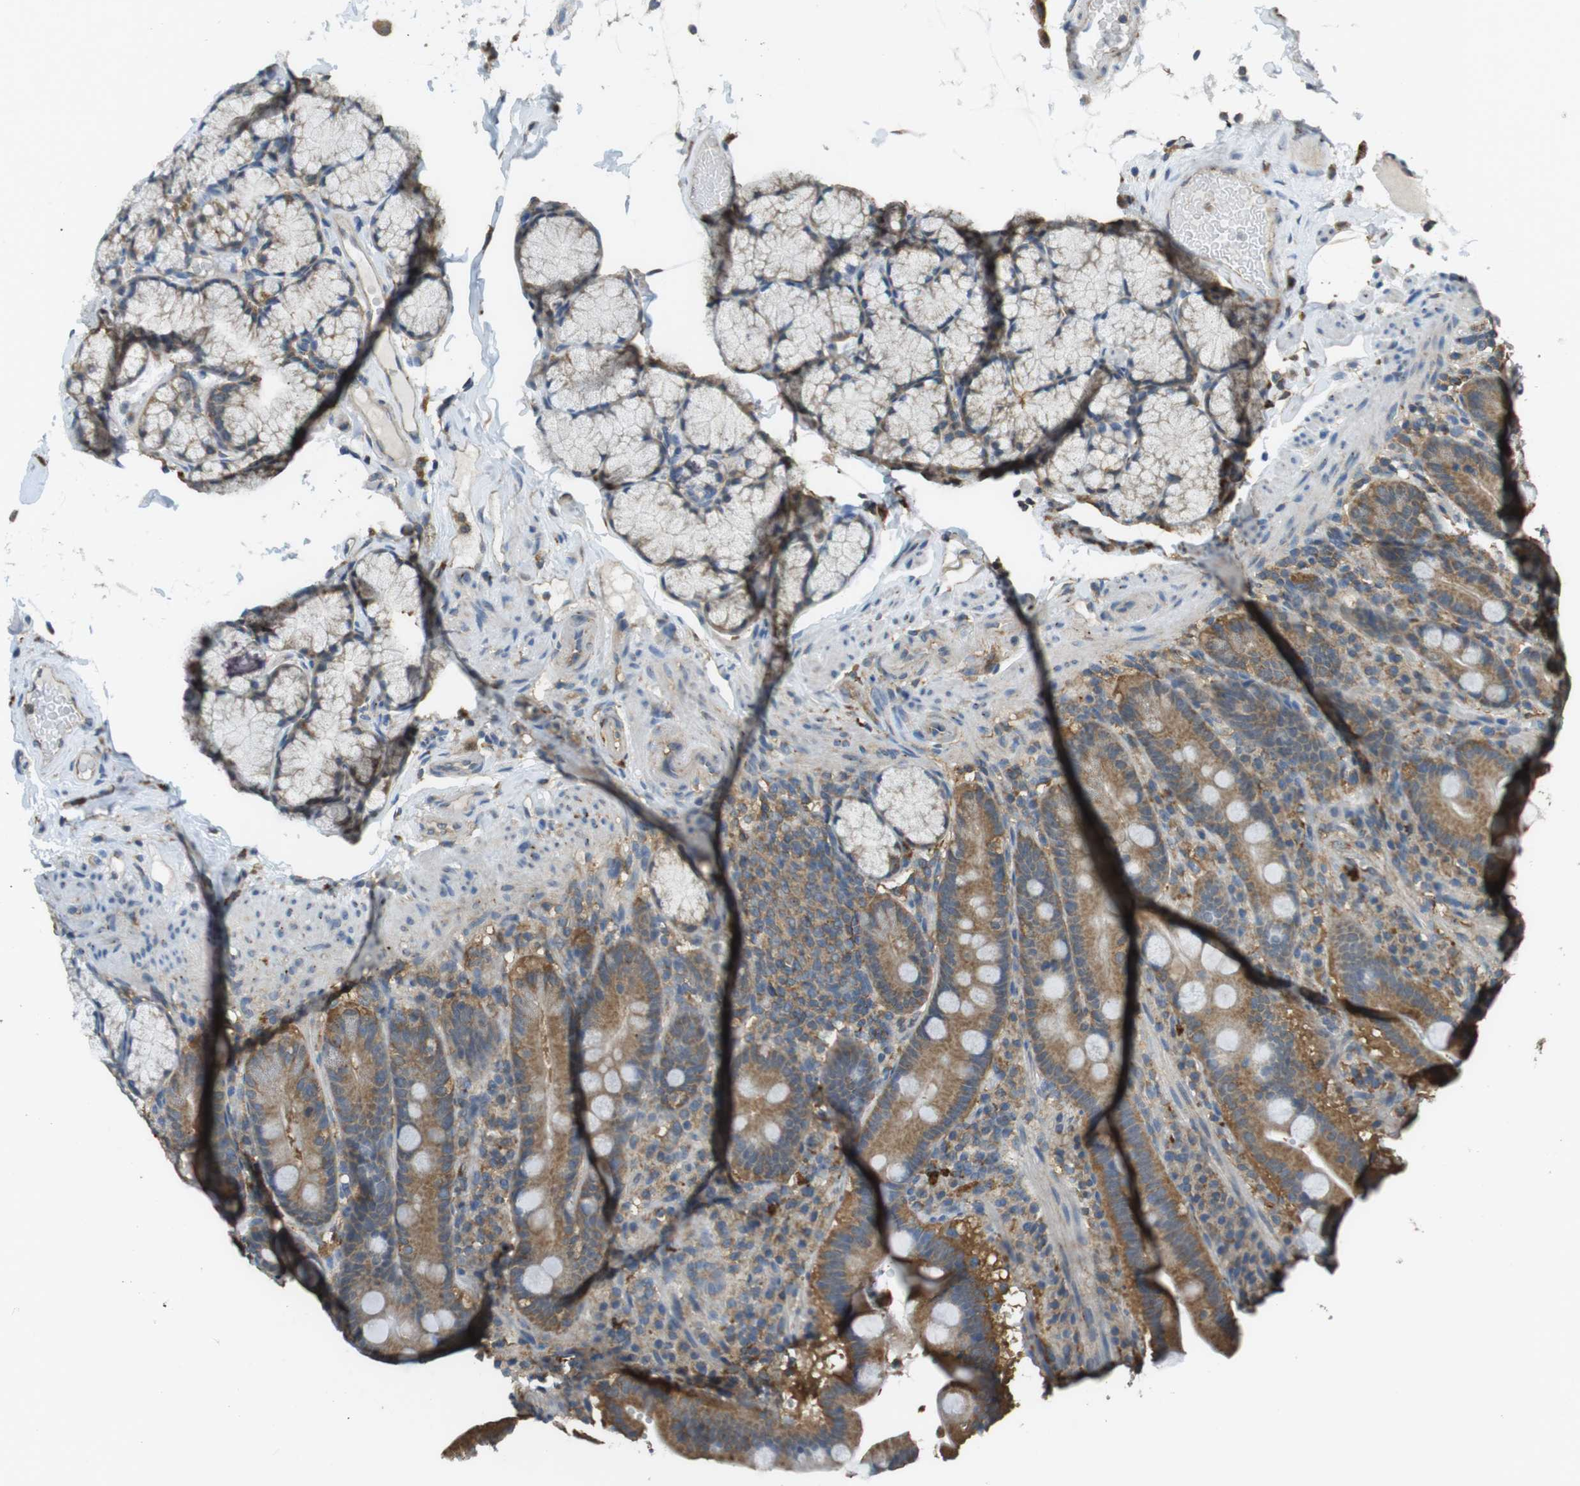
{"staining": {"intensity": "moderate", "quantity": ">75%", "location": "cytoplasmic/membranous"}, "tissue": "duodenum", "cell_type": "Glandular cells", "image_type": "normal", "snomed": [{"axis": "morphology", "description": "Normal tissue, NOS"}, {"axis": "topography", "description": "Small intestine, NOS"}], "caption": "Immunohistochemistry staining of benign duodenum, which shows medium levels of moderate cytoplasmic/membranous positivity in about >75% of glandular cells indicating moderate cytoplasmic/membranous protein positivity. The staining was performed using DAB (brown) for protein detection and nuclei were counterstained in hematoxylin (blue).", "gene": "BRI3BP", "patient": {"sex": "female", "age": 71}}